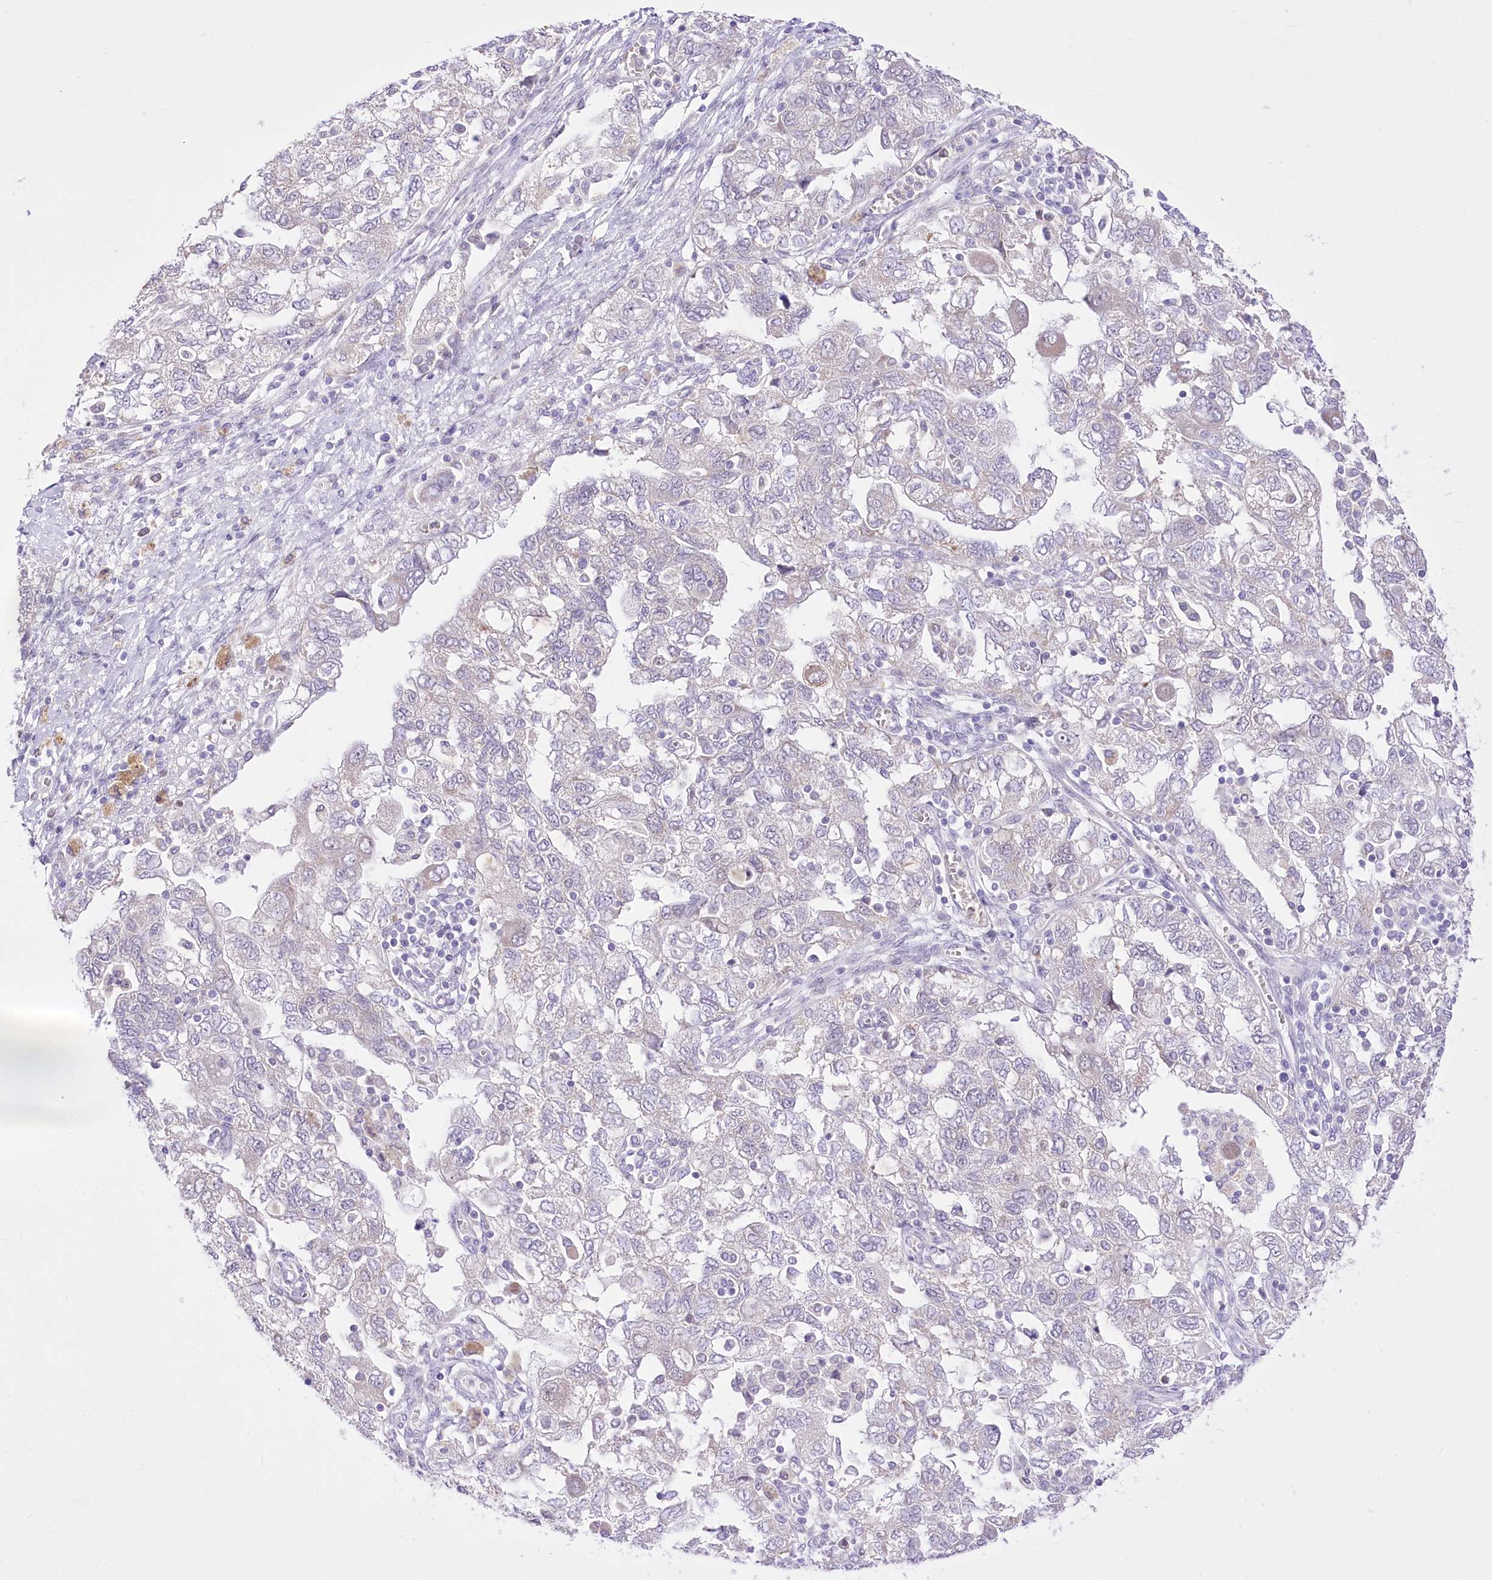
{"staining": {"intensity": "negative", "quantity": "none", "location": "none"}, "tissue": "ovarian cancer", "cell_type": "Tumor cells", "image_type": "cancer", "snomed": [{"axis": "morphology", "description": "Carcinoma, NOS"}, {"axis": "morphology", "description": "Cystadenocarcinoma, serous, NOS"}, {"axis": "topography", "description": "Ovary"}], "caption": "Micrograph shows no significant protein positivity in tumor cells of serous cystadenocarcinoma (ovarian).", "gene": "BEND7", "patient": {"sex": "female", "age": 69}}